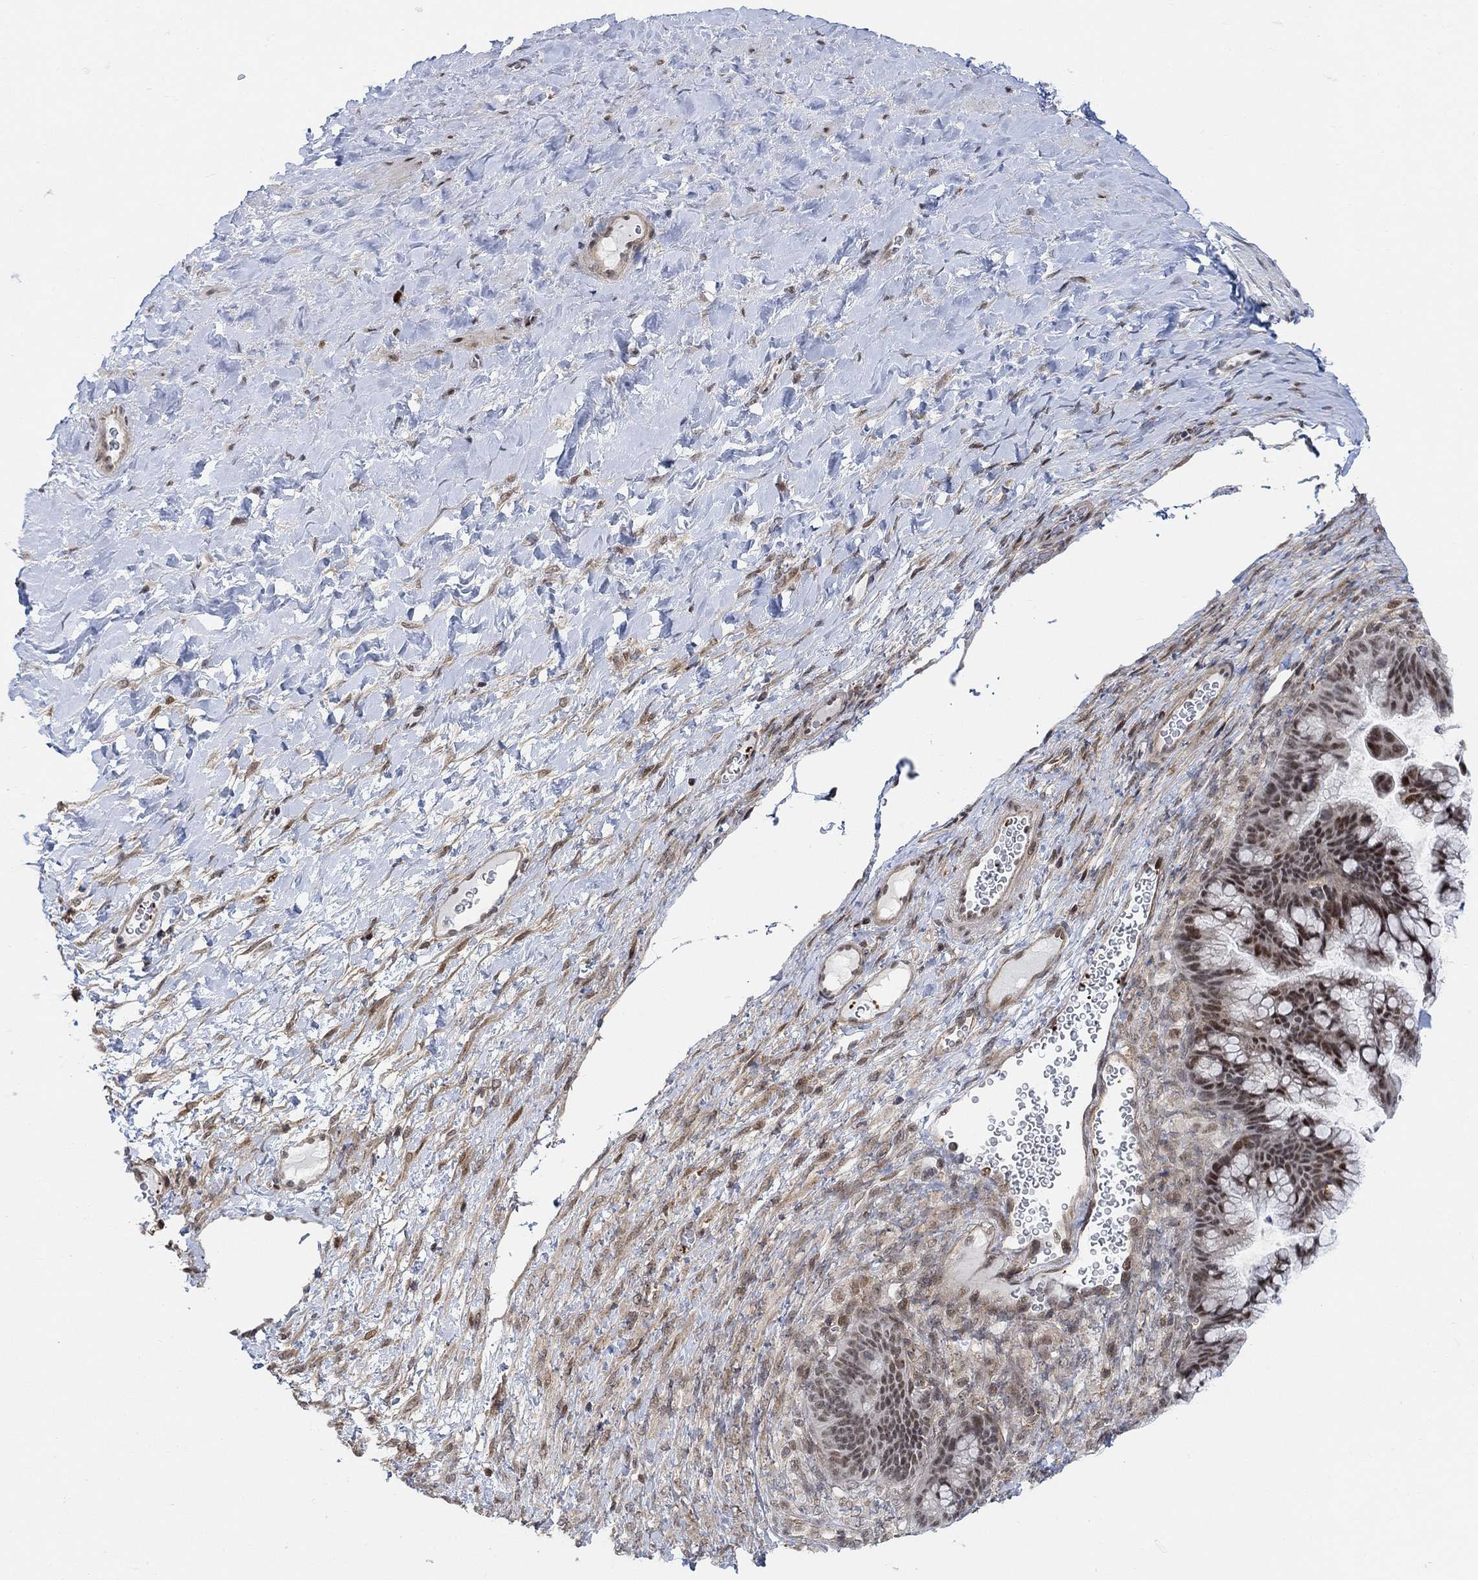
{"staining": {"intensity": "strong", "quantity": "25%-75%", "location": "nuclear"}, "tissue": "ovarian cancer", "cell_type": "Tumor cells", "image_type": "cancer", "snomed": [{"axis": "morphology", "description": "Cystadenocarcinoma, mucinous, NOS"}, {"axis": "topography", "description": "Ovary"}], "caption": "A histopathology image of human ovarian mucinous cystadenocarcinoma stained for a protein exhibits strong nuclear brown staining in tumor cells. The protein of interest is stained brown, and the nuclei are stained in blue (DAB (3,3'-diaminobenzidine) IHC with brightfield microscopy, high magnification).", "gene": "PWWP2B", "patient": {"sex": "female", "age": 67}}